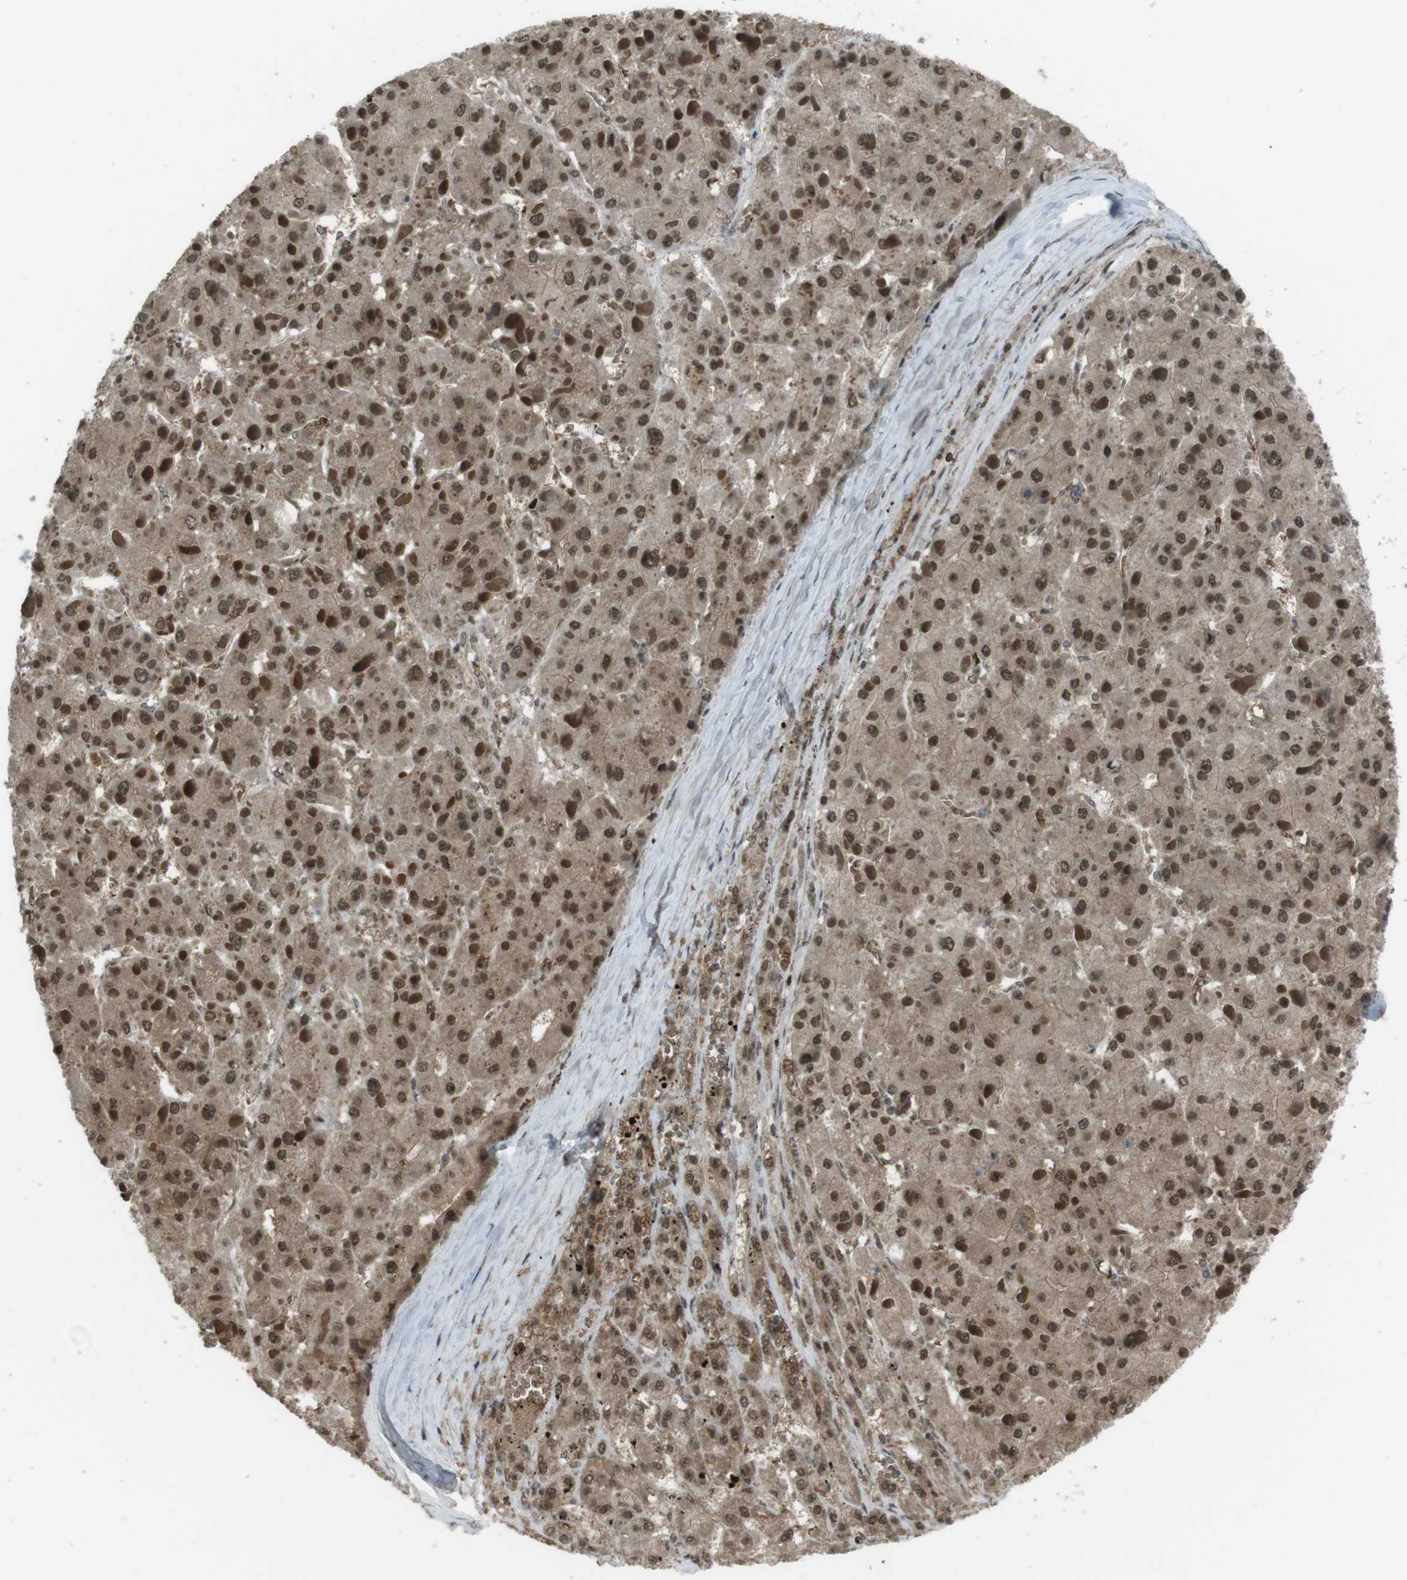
{"staining": {"intensity": "moderate", "quantity": ">75%", "location": "cytoplasmic/membranous,nuclear"}, "tissue": "liver cancer", "cell_type": "Tumor cells", "image_type": "cancer", "snomed": [{"axis": "morphology", "description": "Carcinoma, Hepatocellular, NOS"}, {"axis": "topography", "description": "Liver"}], "caption": "A high-resolution image shows immunohistochemistry staining of liver hepatocellular carcinoma, which displays moderate cytoplasmic/membranous and nuclear positivity in about >75% of tumor cells.", "gene": "SLITRK5", "patient": {"sex": "female", "age": 73}}